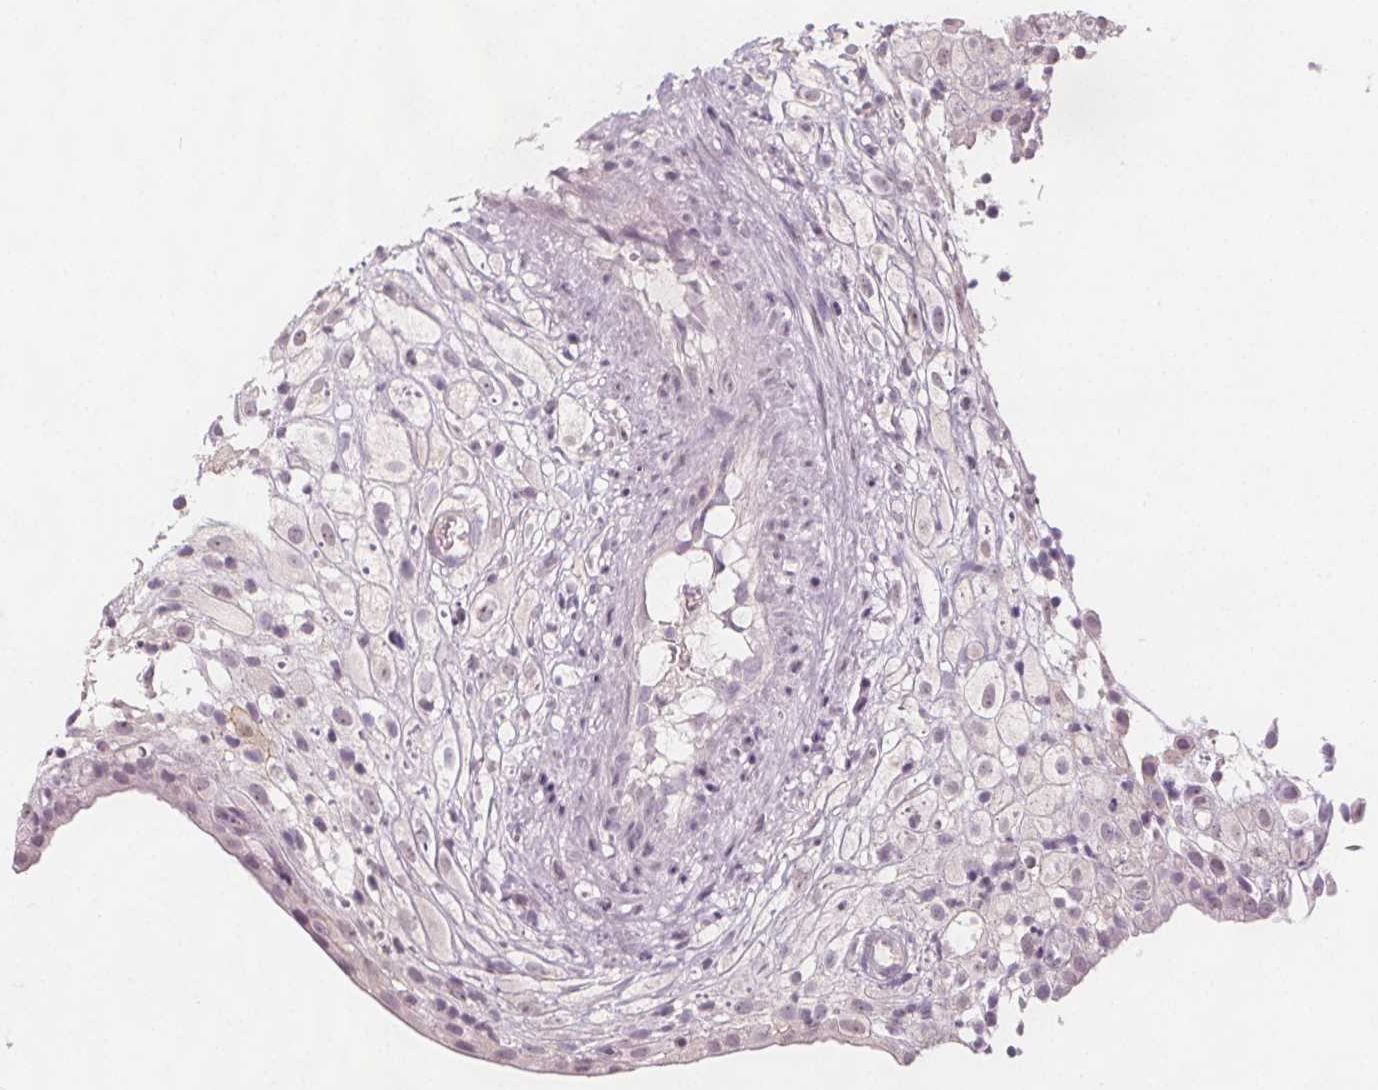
{"staining": {"intensity": "negative", "quantity": "none", "location": "none"}, "tissue": "placenta", "cell_type": "Decidual cells", "image_type": "normal", "snomed": [{"axis": "morphology", "description": "Normal tissue, NOS"}, {"axis": "topography", "description": "Placenta"}], "caption": "DAB immunohistochemical staining of normal human placenta exhibits no significant staining in decidual cells. The staining is performed using DAB (3,3'-diaminobenzidine) brown chromogen with nuclei counter-stained in using hematoxylin.", "gene": "C1orf167", "patient": {"sex": "female", "age": 24}}